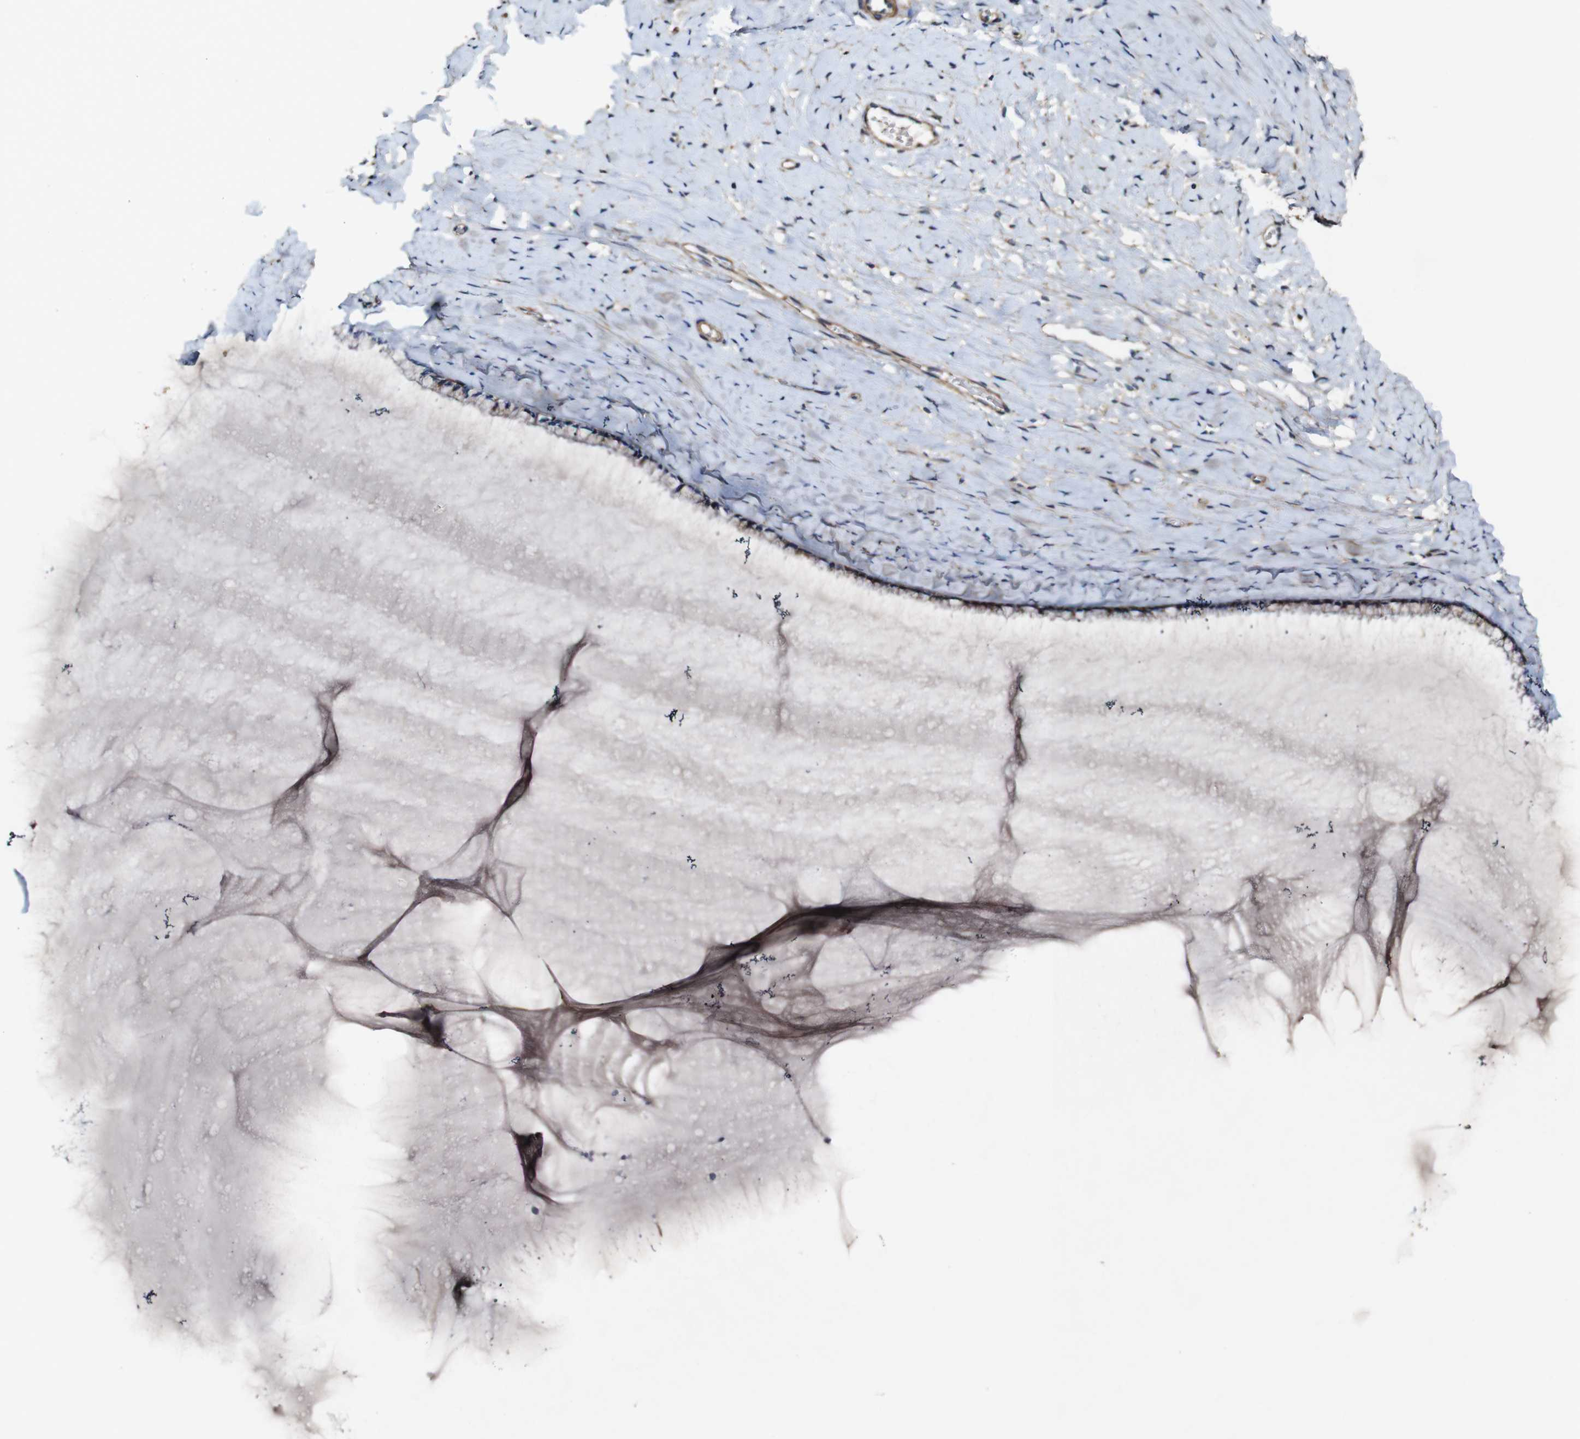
{"staining": {"intensity": "moderate", "quantity": "25%-75%", "location": "cytoplasmic/membranous"}, "tissue": "cervix", "cell_type": "Glandular cells", "image_type": "normal", "snomed": [{"axis": "morphology", "description": "Normal tissue, NOS"}, {"axis": "topography", "description": "Cervix"}], "caption": "DAB immunohistochemical staining of unremarkable cervix reveals moderate cytoplasmic/membranous protein expression in about 25%-75% of glandular cells.", "gene": "GSDME", "patient": {"sex": "female", "age": 39}}